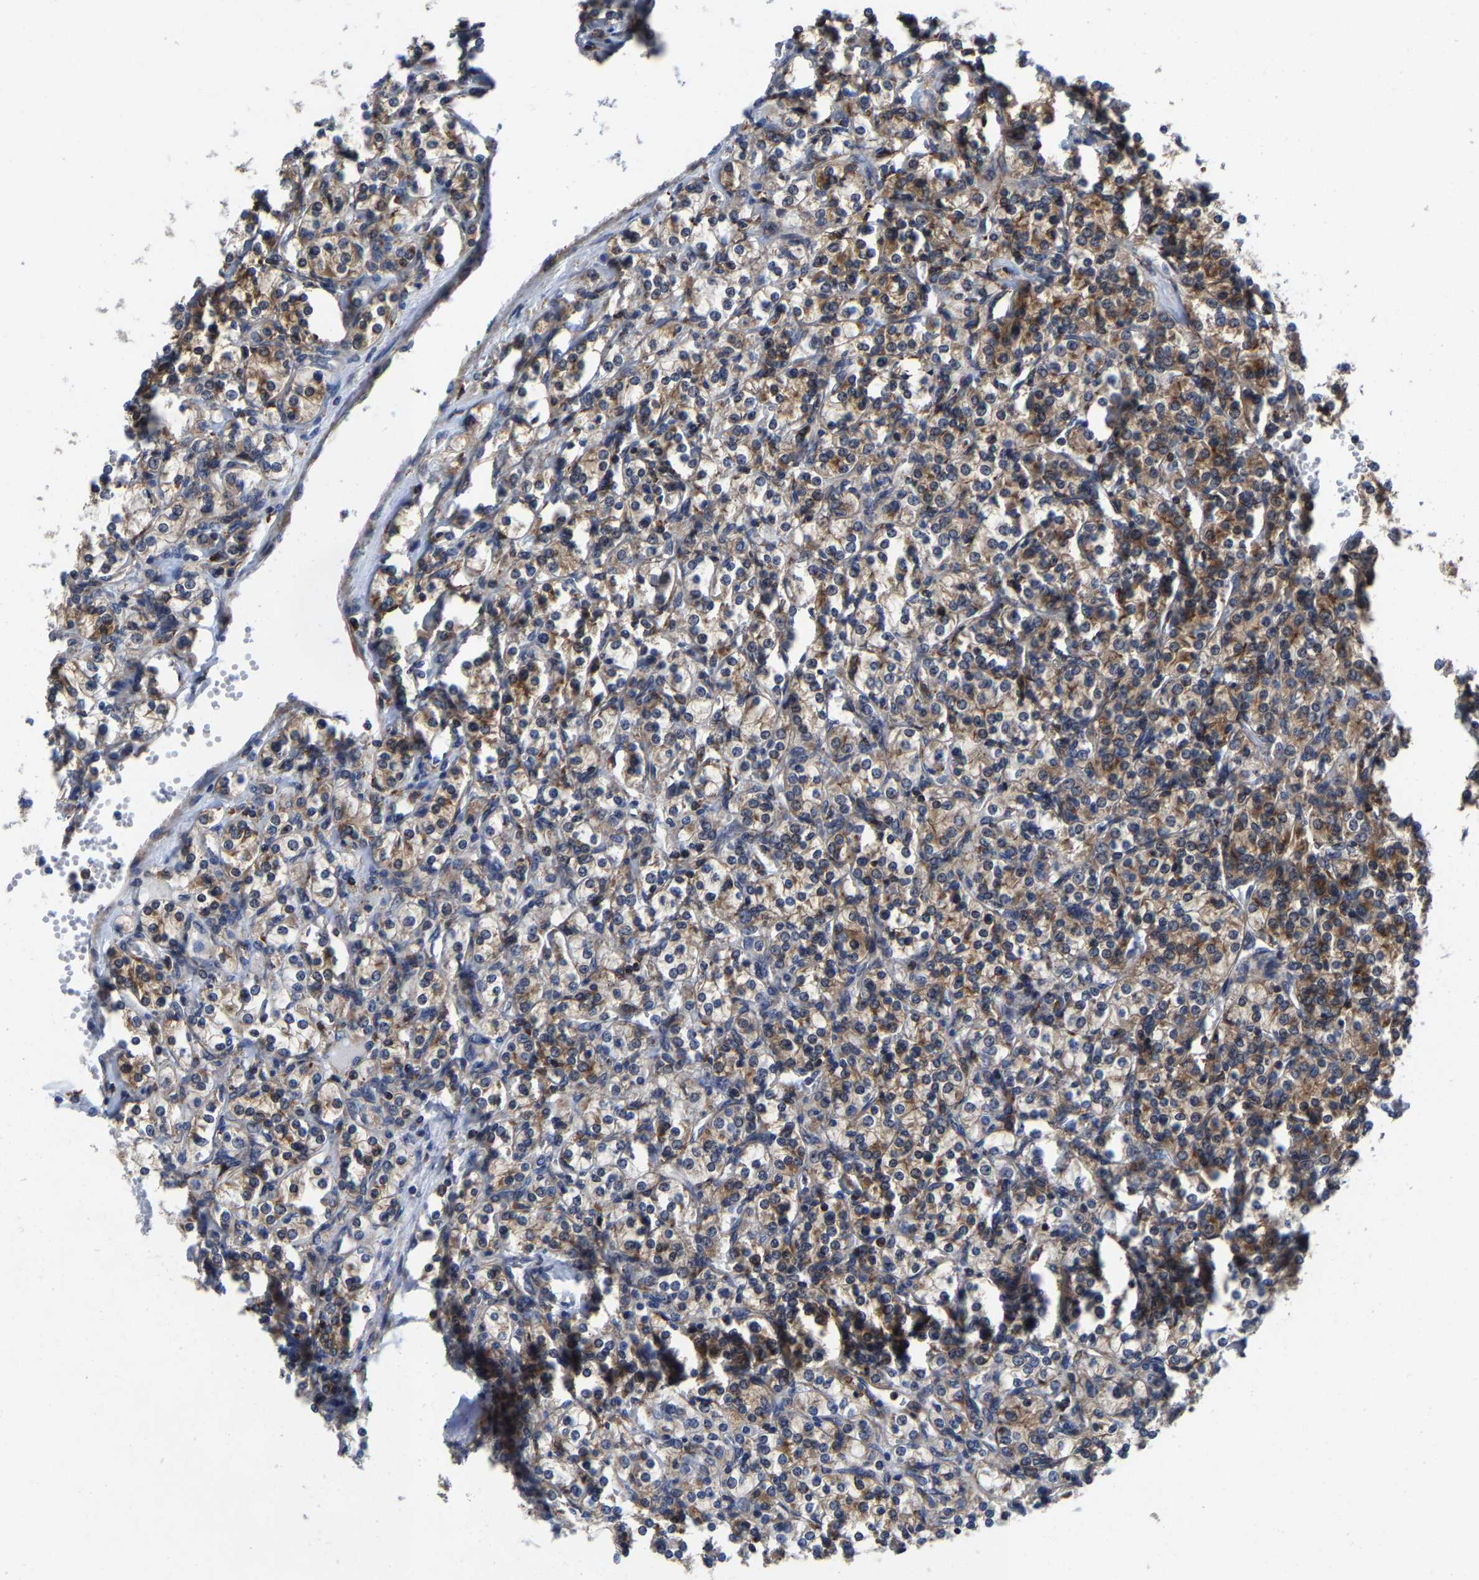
{"staining": {"intensity": "moderate", "quantity": ">75%", "location": "cytoplasmic/membranous"}, "tissue": "renal cancer", "cell_type": "Tumor cells", "image_type": "cancer", "snomed": [{"axis": "morphology", "description": "Adenocarcinoma, NOS"}, {"axis": "topography", "description": "Kidney"}], "caption": "A brown stain shows moderate cytoplasmic/membranous positivity of a protein in human renal adenocarcinoma tumor cells.", "gene": "PFKFB3", "patient": {"sex": "male", "age": 77}}